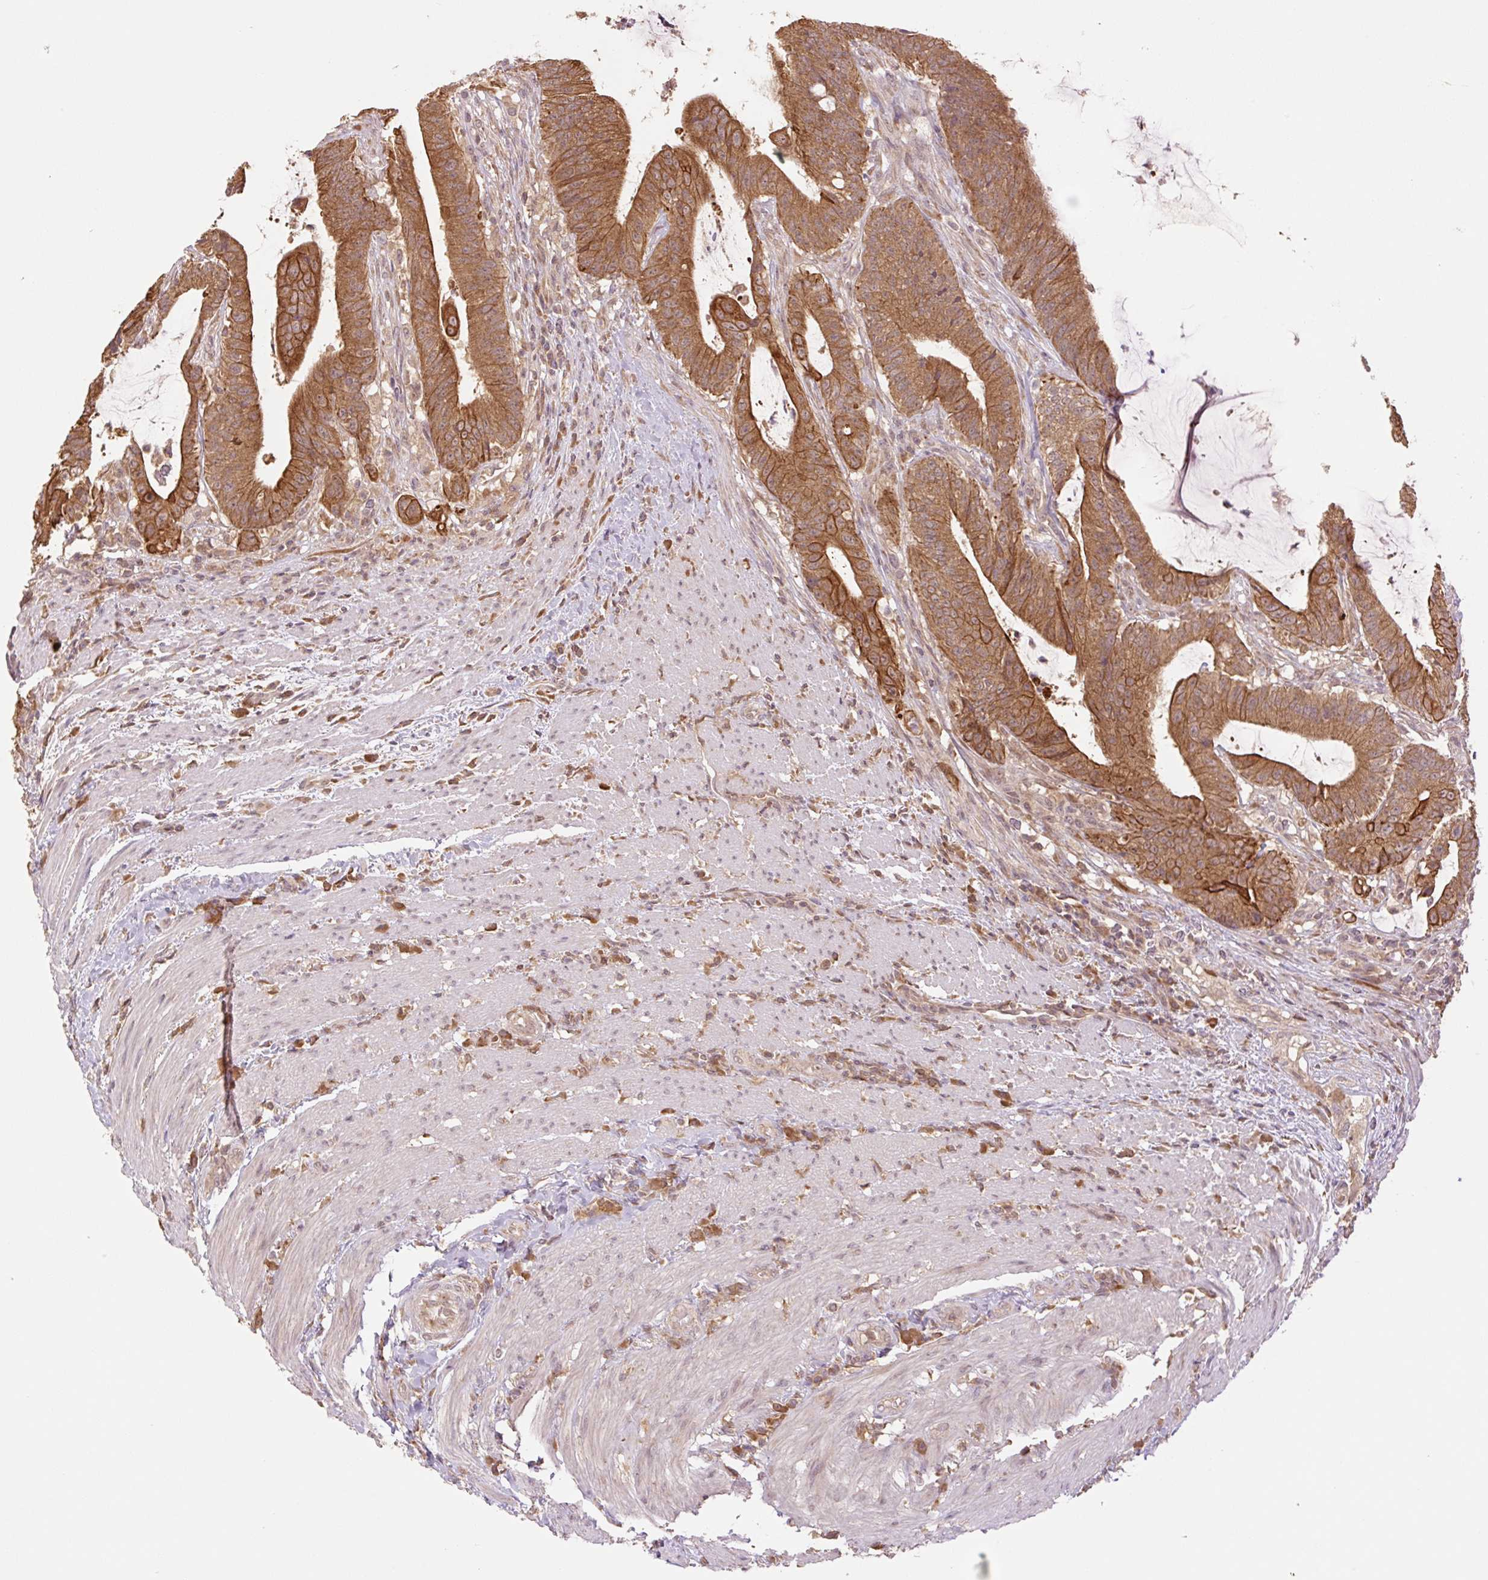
{"staining": {"intensity": "strong", "quantity": ">75%", "location": "cytoplasmic/membranous"}, "tissue": "colorectal cancer", "cell_type": "Tumor cells", "image_type": "cancer", "snomed": [{"axis": "morphology", "description": "Adenocarcinoma, NOS"}, {"axis": "topography", "description": "Colon"}], "caption": "There is high levels of strong cytoplasmic/membranous expression in tumor cells of colorectal adenocarcinoma, as demonstrated by immunohistochemical staining (brown color).", "gene": "YJU2B", "patient": {"sex": "female", "age": 43}}